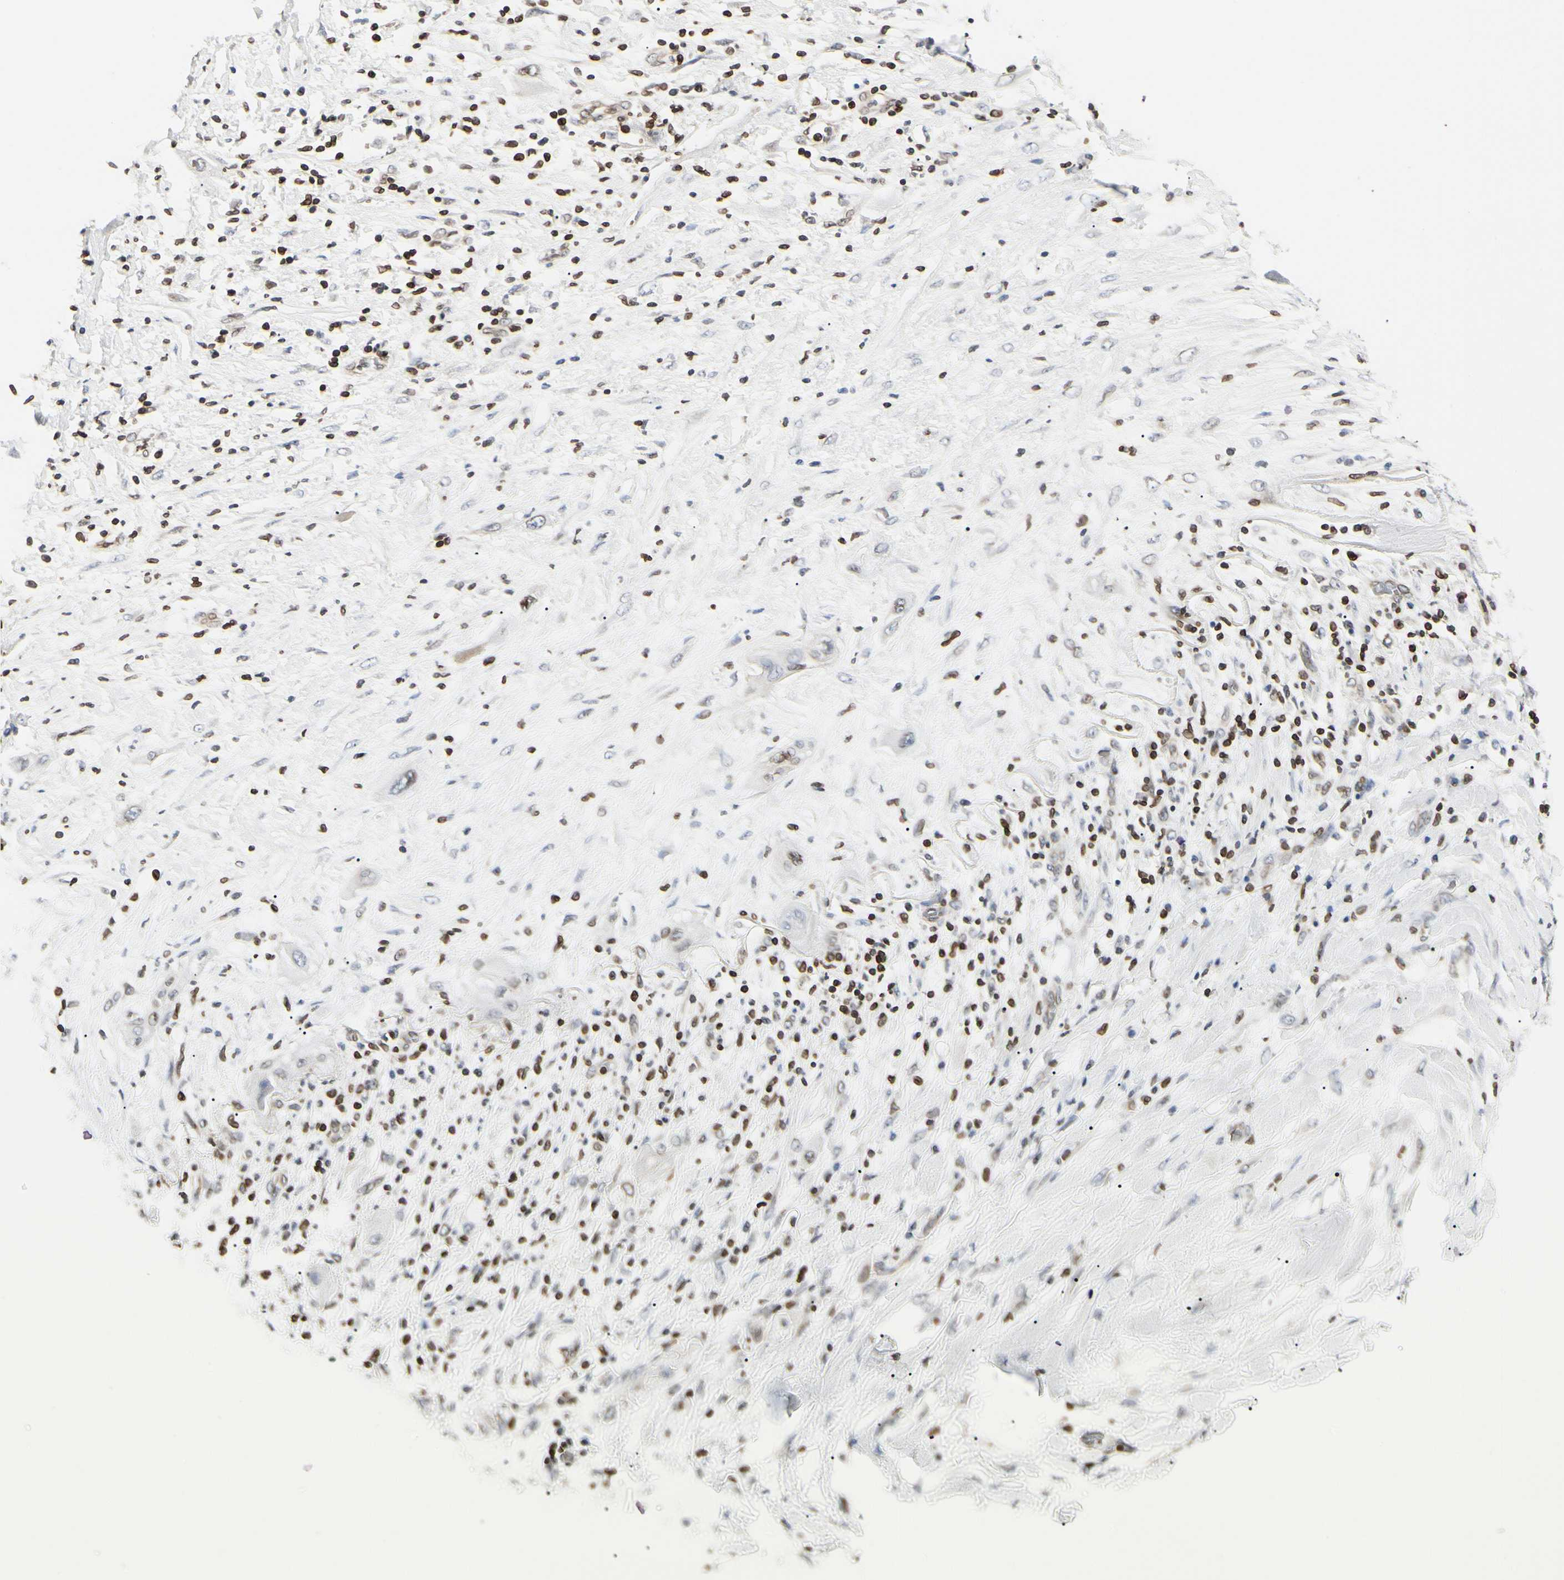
{"staining": {"intensity": "weak", "quantity": "<25%", "location": "nuclear"}, "tissue": "lung cancer", "cell_type": "Tumor cells", "image_type": "cancer", "snomed": [{"axis": "morphology", "description": "Squamous cell carcinoma, NOS"}, {"axis": "topography", "description": "Lung"}], "caption": "IHC image of neoplastic tissue: lung squamous cell carcinoma stained with DAB shows no significant protein positivity in tumor cells.", "gene": "TMPO", "patient": {"sex": "female", "age": 47}}